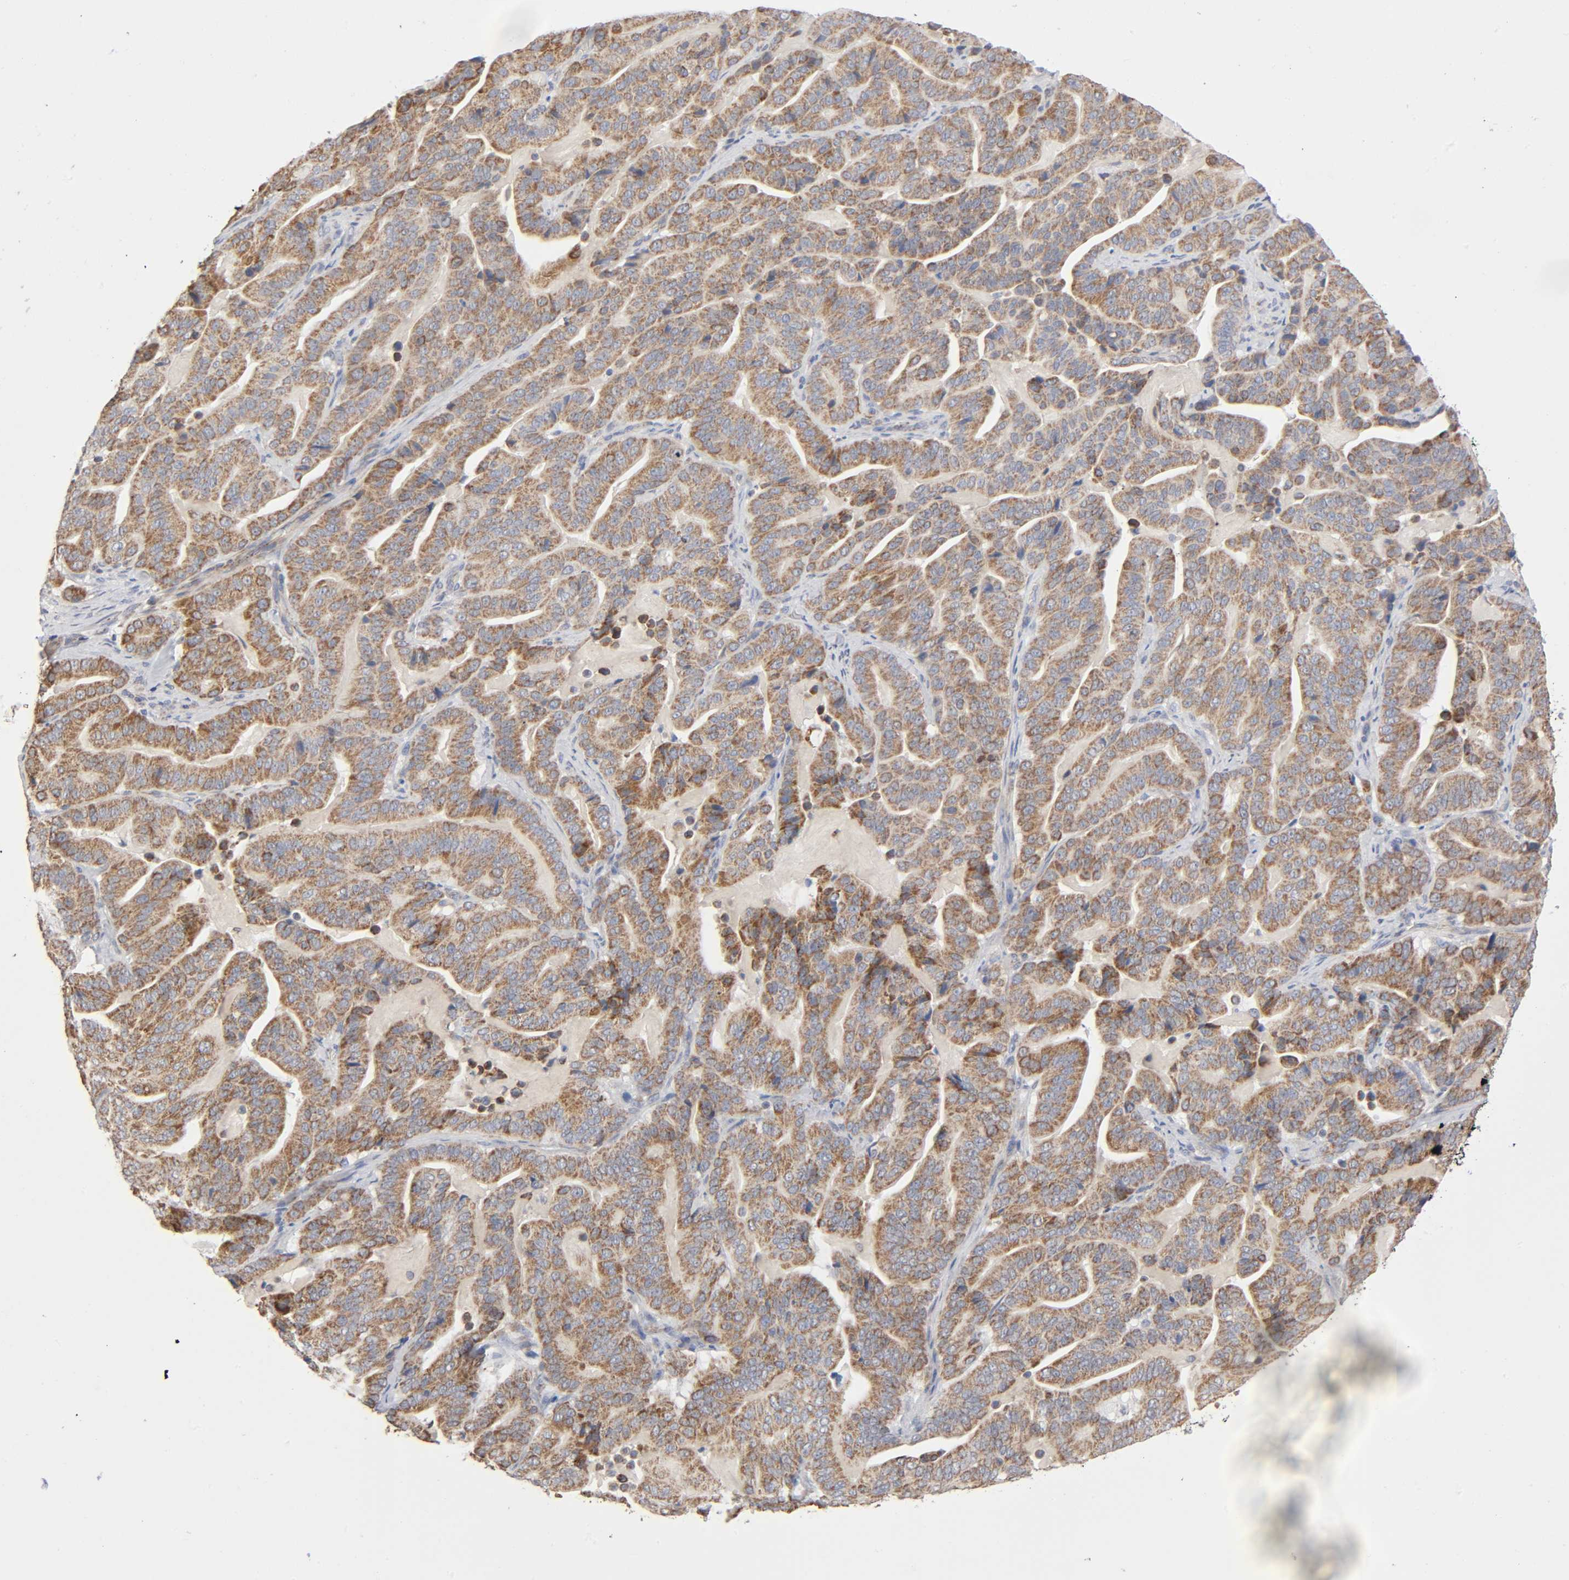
{"staining": {"intensity": "moderate", "quantity": ">75%", "location": "cytoplasmic/membranous"}, "tissue": "pancreatic cancer", "cell_type": "Tumor cells", "image_type": "cancer", "snomed": [{"axis": "morphology", "description": "Adenocarcinoma, NOS"}, {"axis": "topography", "description": "Pancreas"}], "caption": "Moderate cytoplasmic/membranous expression for a protein is identified in approximately >75% of tumor cells of adenocarcinoma (pancreatic) using IHC.", "gene": "SYT16", "patient": {"sex": "male", "age": 63}}